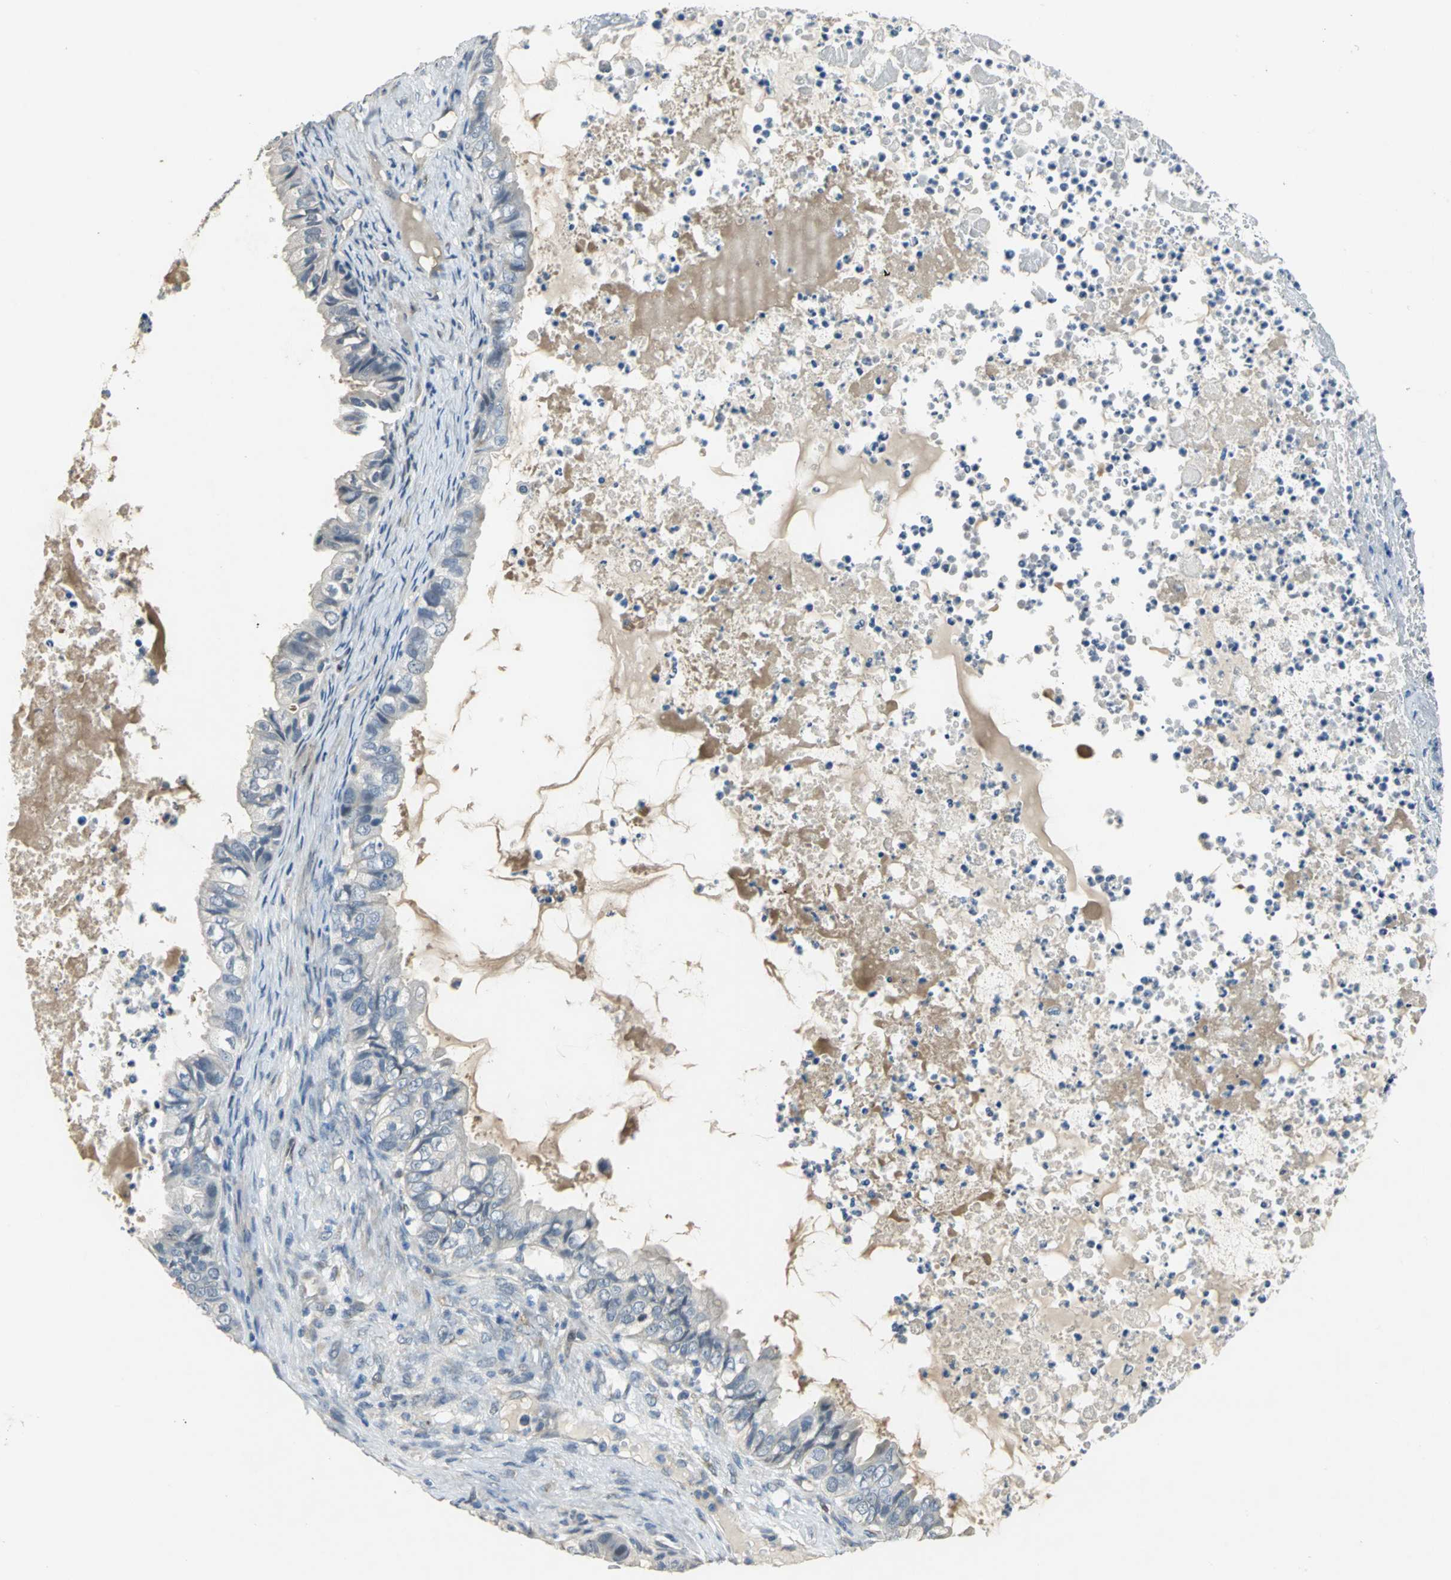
{"staining": {"intensity": "negative", "quantity": "none", "location": "none"}, "tissue": "ovarian cancer", "cell_type": "Tumor cells", "image_type": "cancer", "snomed": [{"axis": "morphology", "description": "Cystadenocarcinoma, mucinous, NOS"}, {"axis": "topography", "description": "Ovary"}], "caption": "Photomicrograph shows no protein staining in tumor cells of mucinous cystadenocarcinoma (ovarian) tissue.", "gene": "IL17RB", "patient": {"sex": "female", "age": 80}}